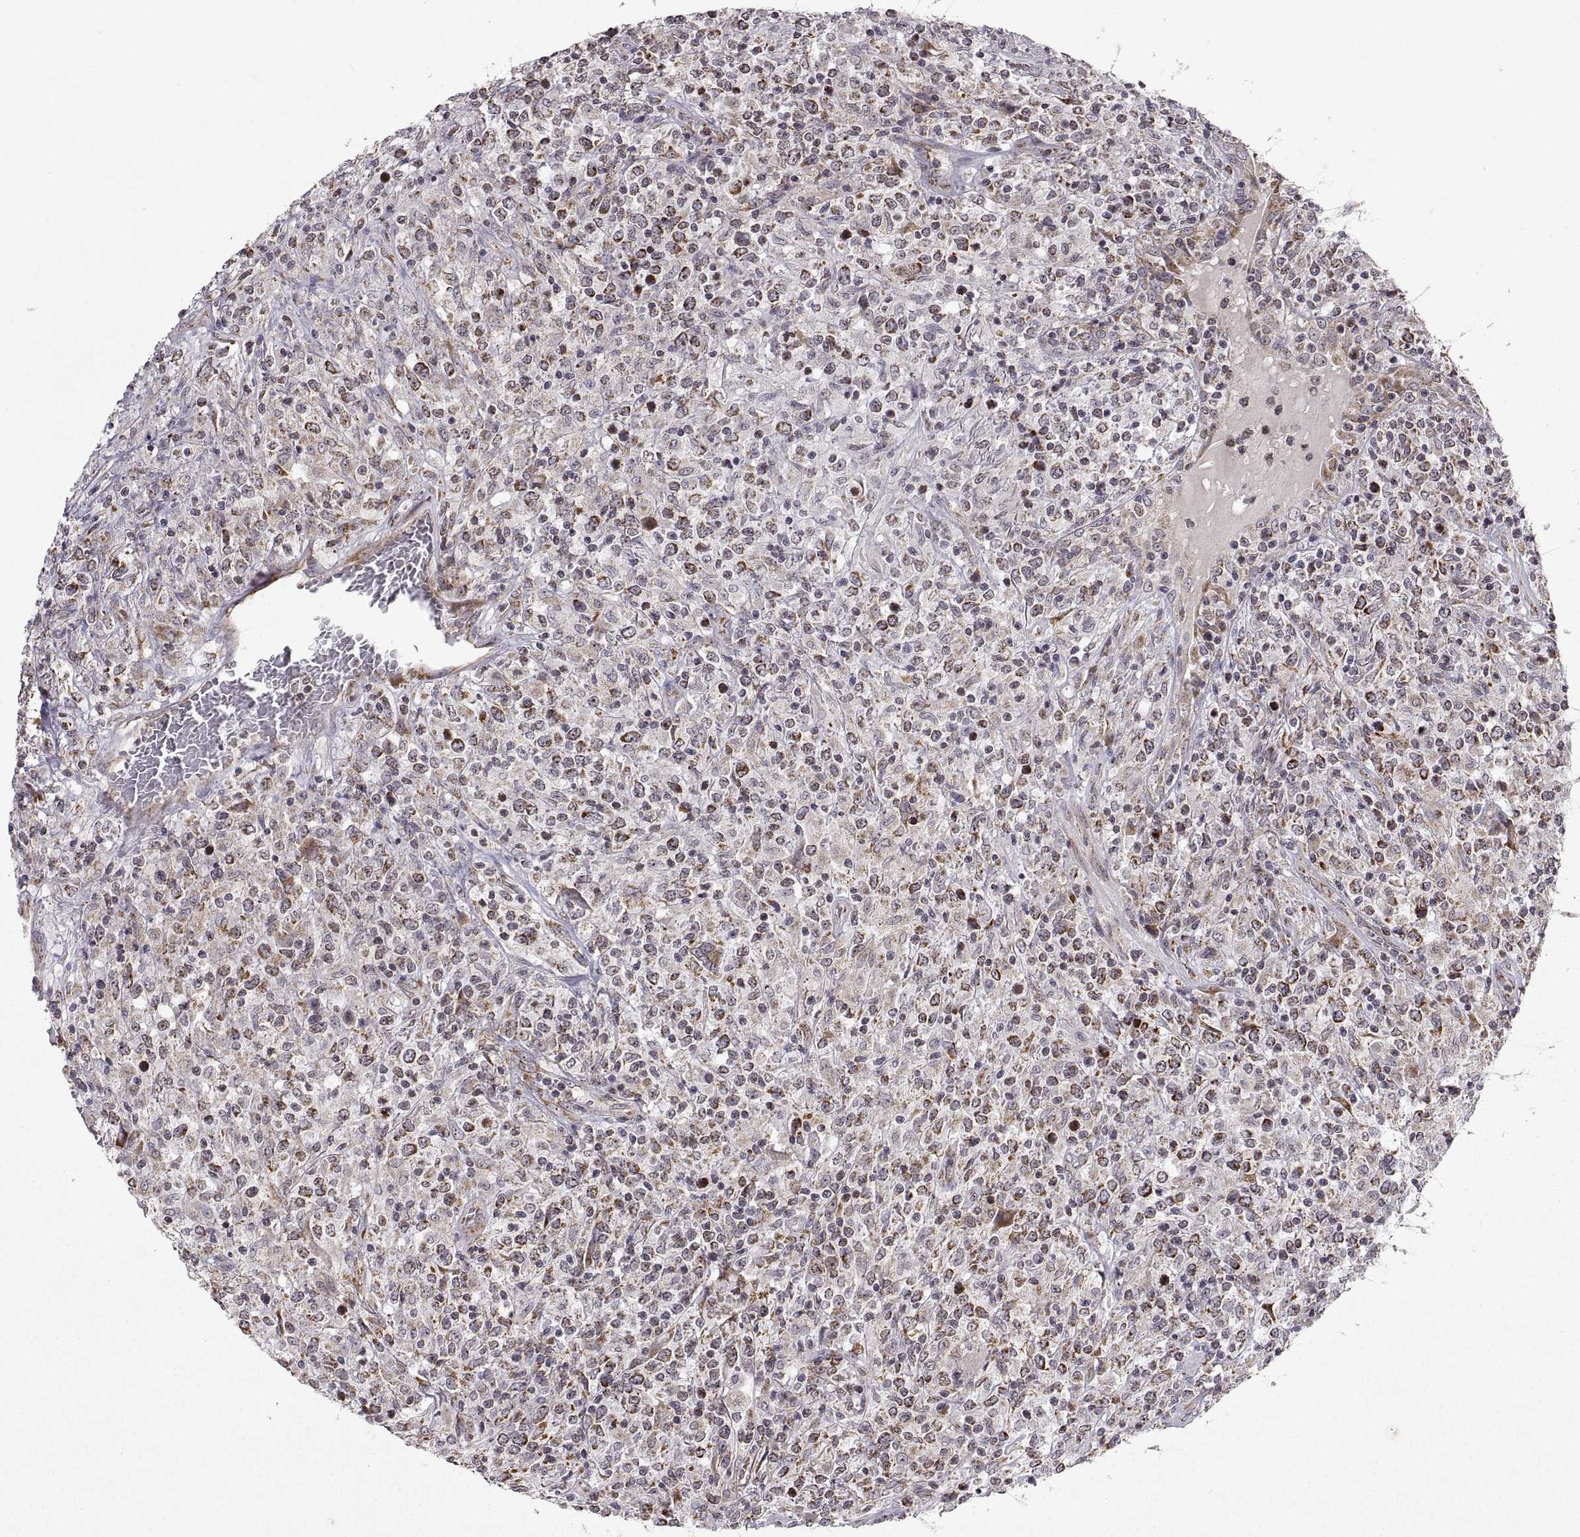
{"staining": {"intensity": "moderate", "quantity": "25%-75%", "location": "cytoplasmic/membranous"}, "tissue": "lymphoma", "cell_type": "Tumor cells", "image_type": "cancer", "snomed": [{"axis": "morphology", "description": "Malignant lymphoma, non-Hodgkin's type, High grade"}, {"axis": "topography", "description": "Lung"}], "caption": "The micrograph shows staining of lymphoma, revealing moderate cytoplasmic/membranous protein staining (brown color) within tumor cells. (brown staining indicates protein expression, while blue staining denotes nuclei).", "gene": "MANBAL", "patient": {"sex": "male", "age": 79}}